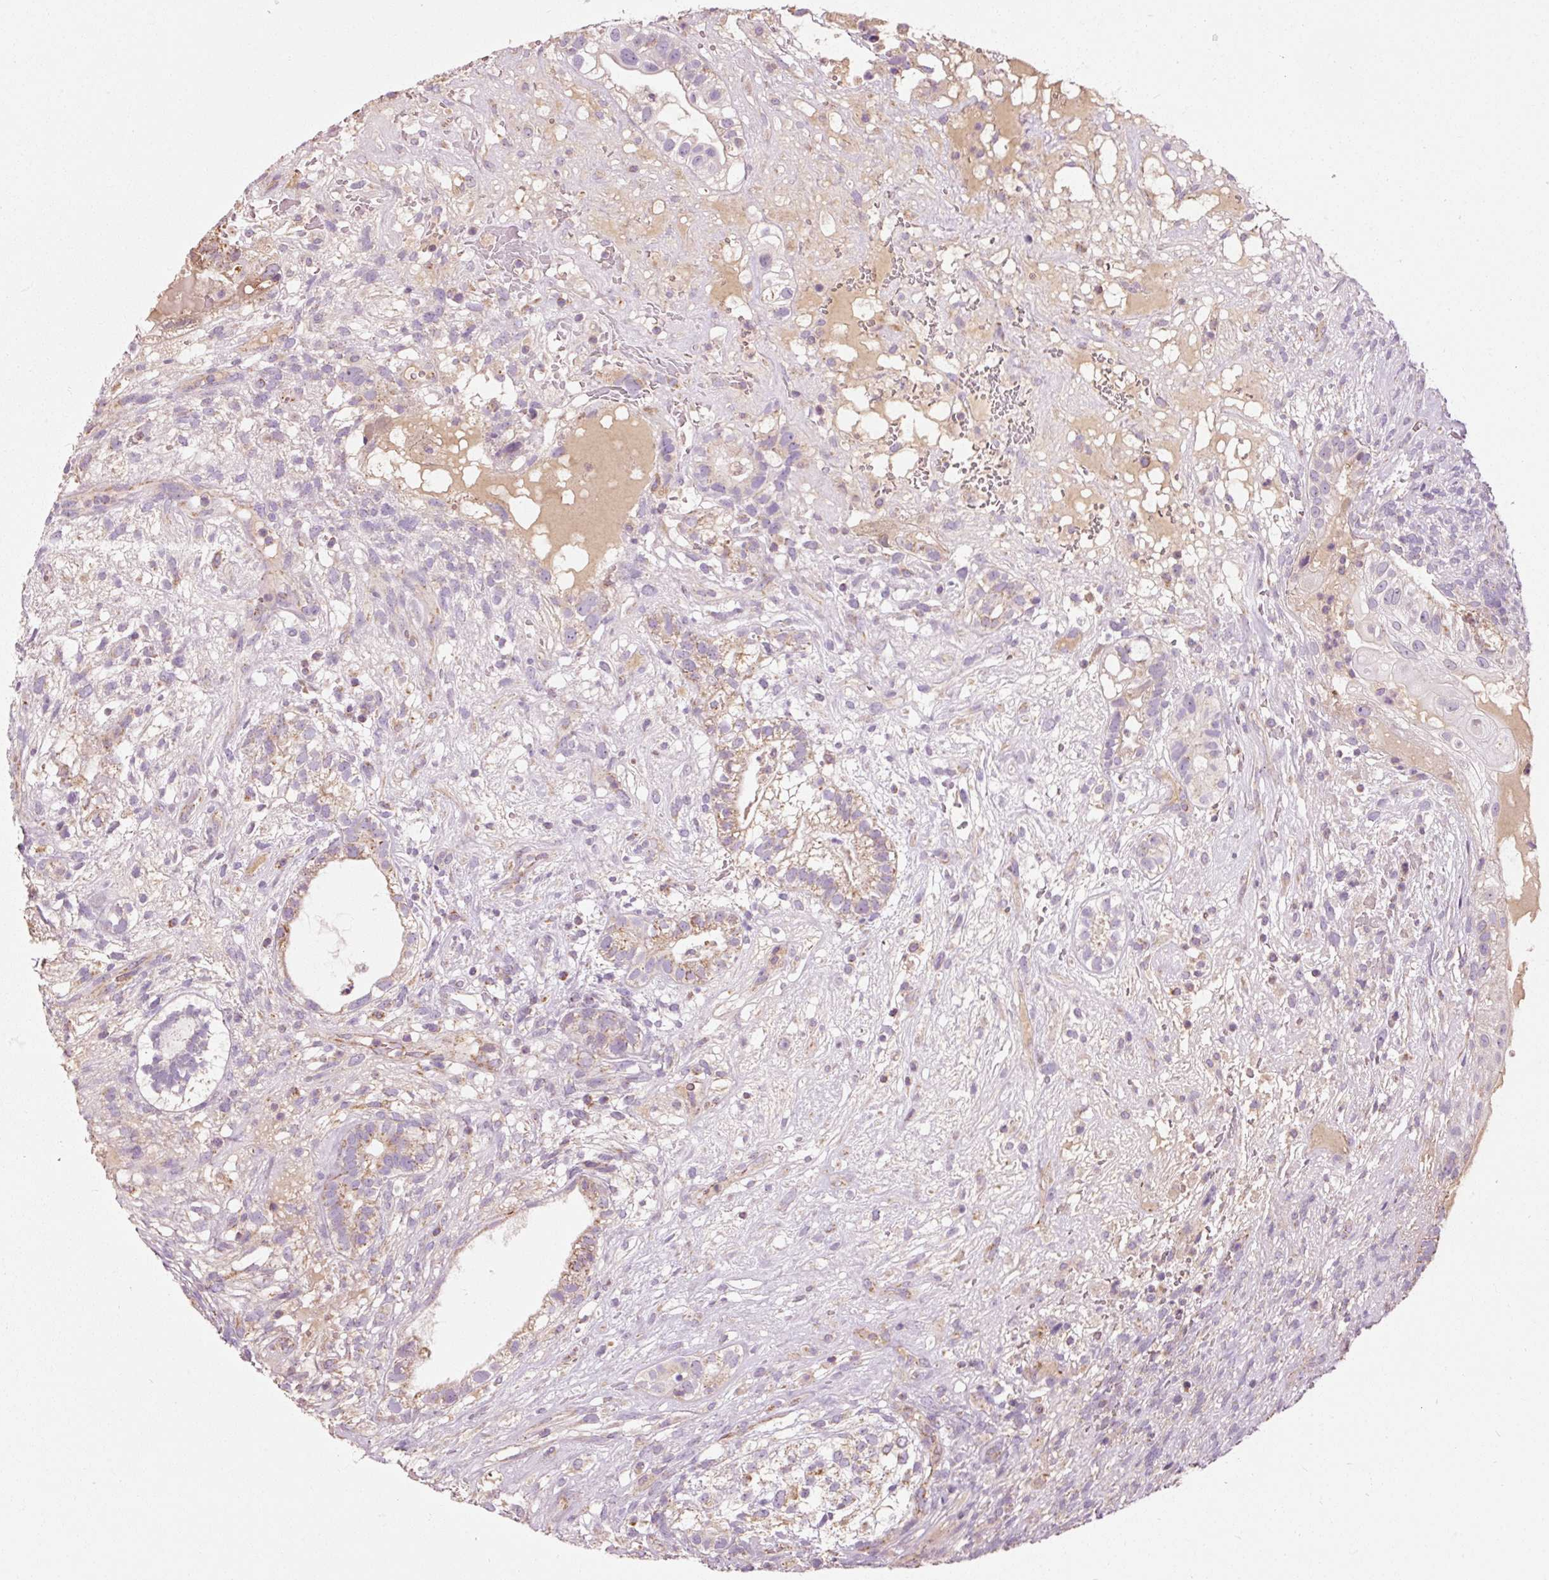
{"staining": {"intensity": "moderate", "quantity": "25%-75%", "location": "cytoplasmic/membranous"}, "tissue": "testis cancer", "cell_type": "Tumor cells", "image_type": "cancer", "snomed": [{"axis": "morphology", "description": "Seminoma, NOS"}, {"axis": "morphology", "description": "Carcinoma, Embryonal, NOS"}, {"axis": "topography", "description": "Testis"}], "caption": "Immunohistochemical staining of embryonal carcinoma (testis) exhibits moderate cytoplasmic/membranous protein expression in approximately 25%-75% of tumor cells.", "gene": "NDUFB4", "patient": {"sex": "male", "age": 41}}